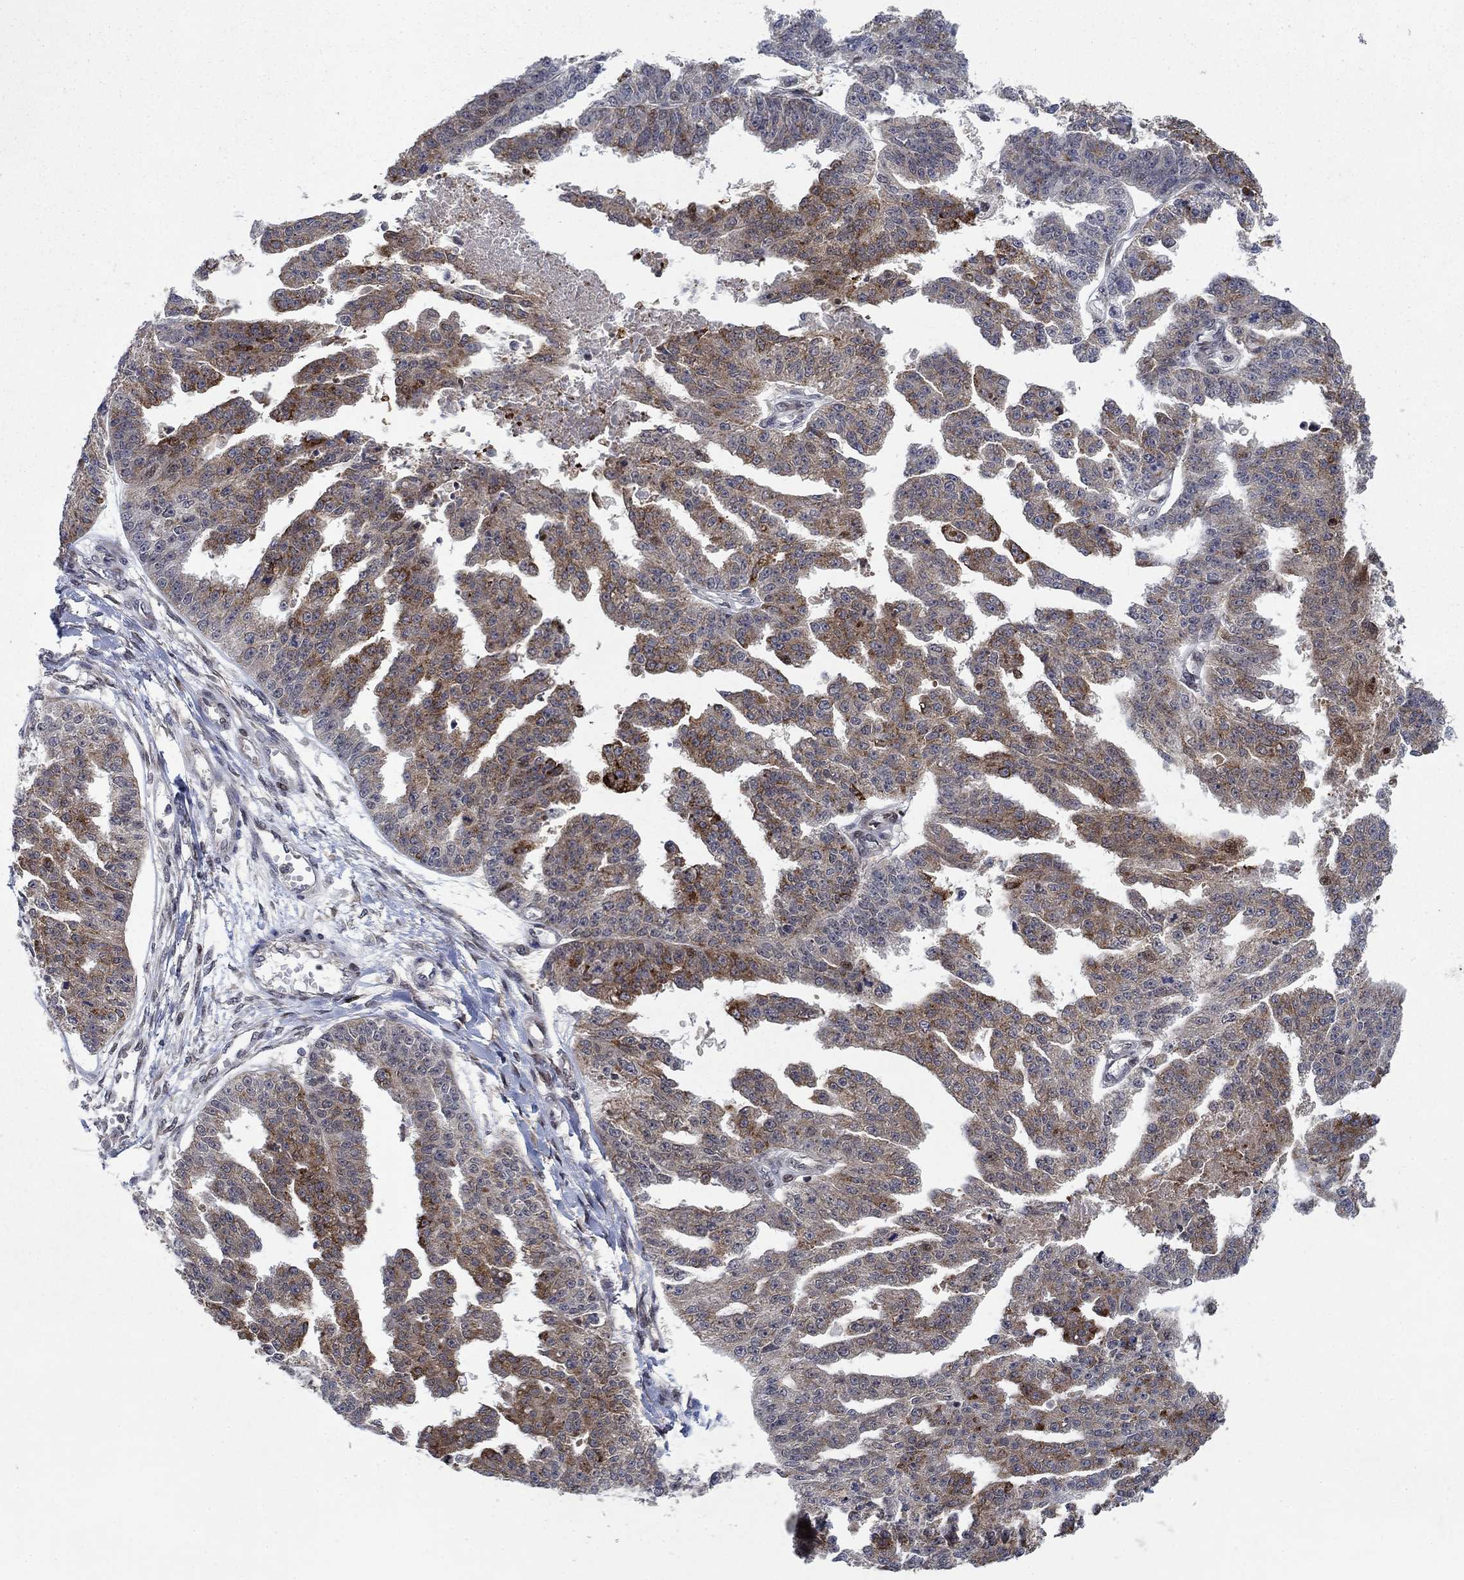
{"staining": {"intensity": "strong", "quantity": "<25%", "location": "cytoplasmic/membranous"}, "tissue": "ovarian cancer", "cell_type": "Tumor cells", "image_type": "cancer", "snomed": [{"axis": "morphology", "description": "Cystadenocarcinoma, serous, NOS"}, {"axis": "topography", "description": "Ovary"}], "caption": "Protein staining by immunohistochemistry shows strong cytoplasmic/membranous expression in approximately <25% of tumor cells in ovarian cancer.", "gene": "PRICKLE4", "patient": {"sex": "female", "age": 58}}